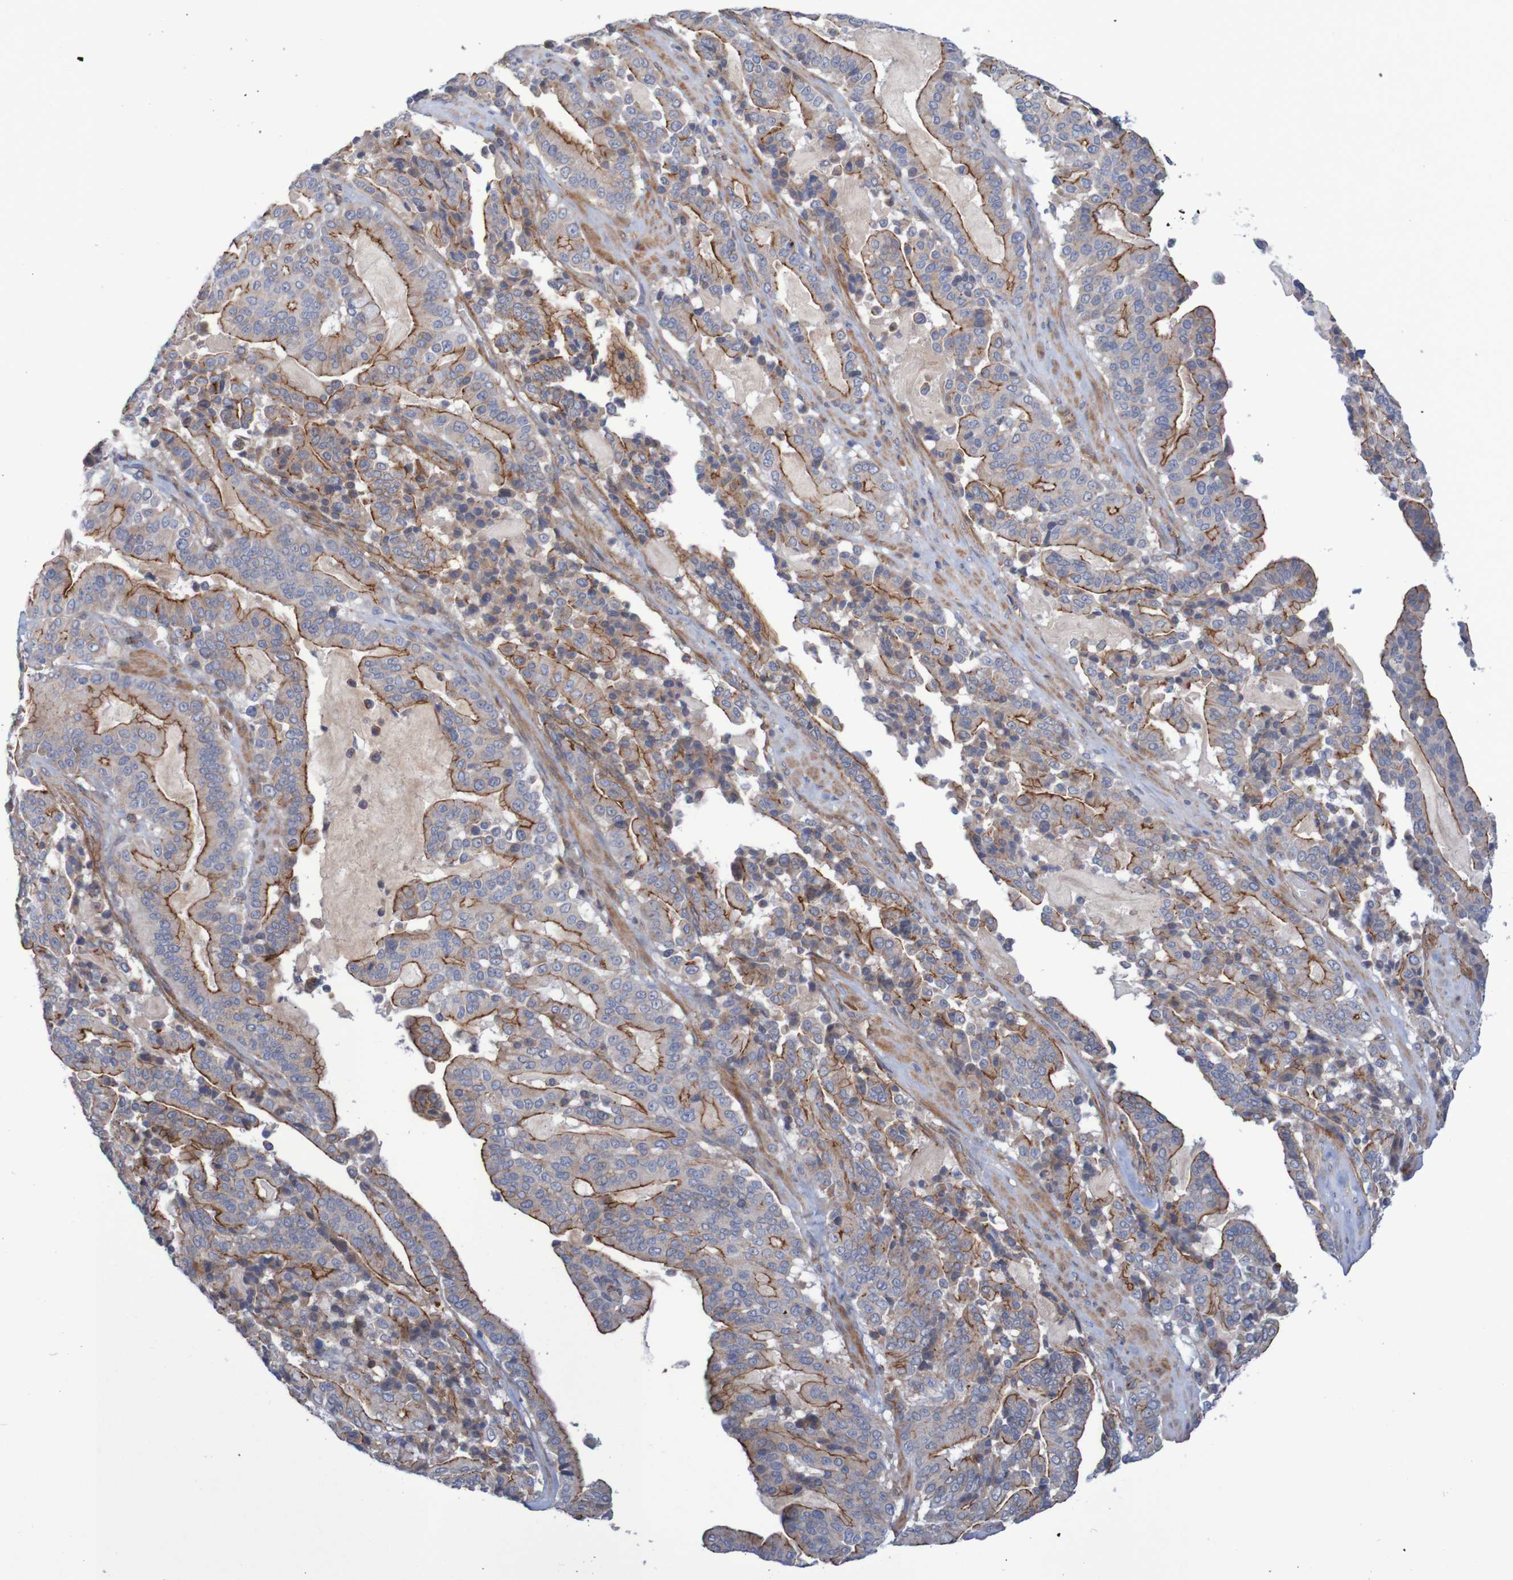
{"staining": {"intensity": "moderate", "quantity": ">75%", "location": "cytoplasmic/membranous"}, "tissue": "pancreatic cancer", "cell_type": "Tumor cells", "image_type": "cancer", "snomed": [{"axis": "morphology", "description": "Adenocarcinoma, NOS"}, {"axis": "topography", "description": "Pancreas"}], "caption": "Immunohistochemical staining of human pancreatic cancer reveals medium levels of moderate cytoplasmic/membranous protein positivity in approximately >75% of tumor cells.", "gene": "NECTIN2", "patient": {"sex": "male", "age": 63}}